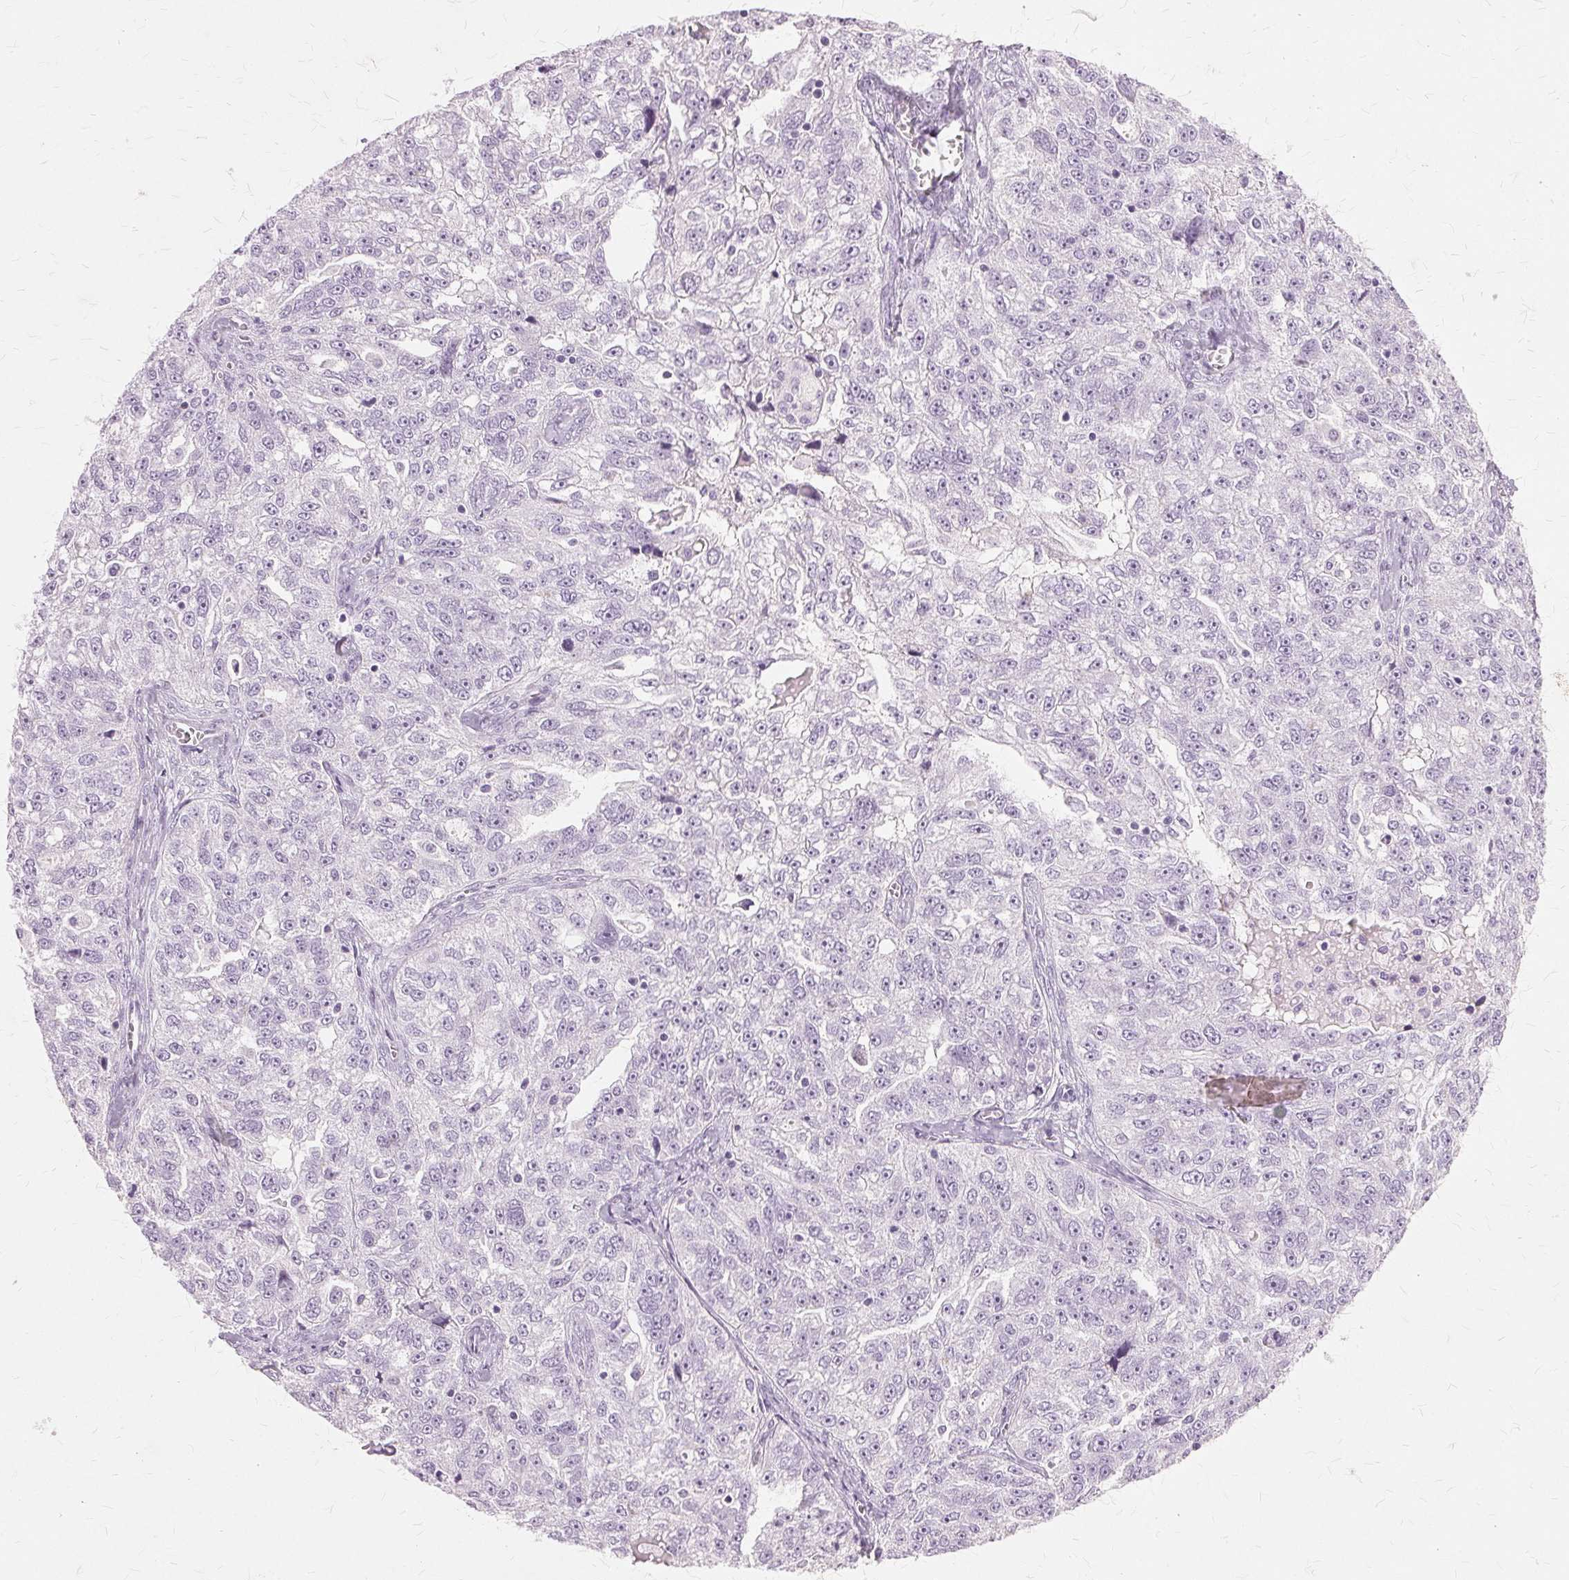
{"staining": {"intensity": "negative", "quantity": "none", "location": "none"}, "tissue": "ovarian cancer", "cell_type": "Tumor cells", "image_type": "cancer", "snomed": [{"axis": "morphology", "description": "Cystadenocarcinoma, serous, NOS"}, {"axis": "topography", "description": "Ovary"}], "caption": "Immunohistochemistry of human ovarian cancer (serous cystadenocarcinoma) demonstrates no positivity in tumor cells.", "gene": "SLC45A3", "patient": {"sex": "female", "age": 51}}